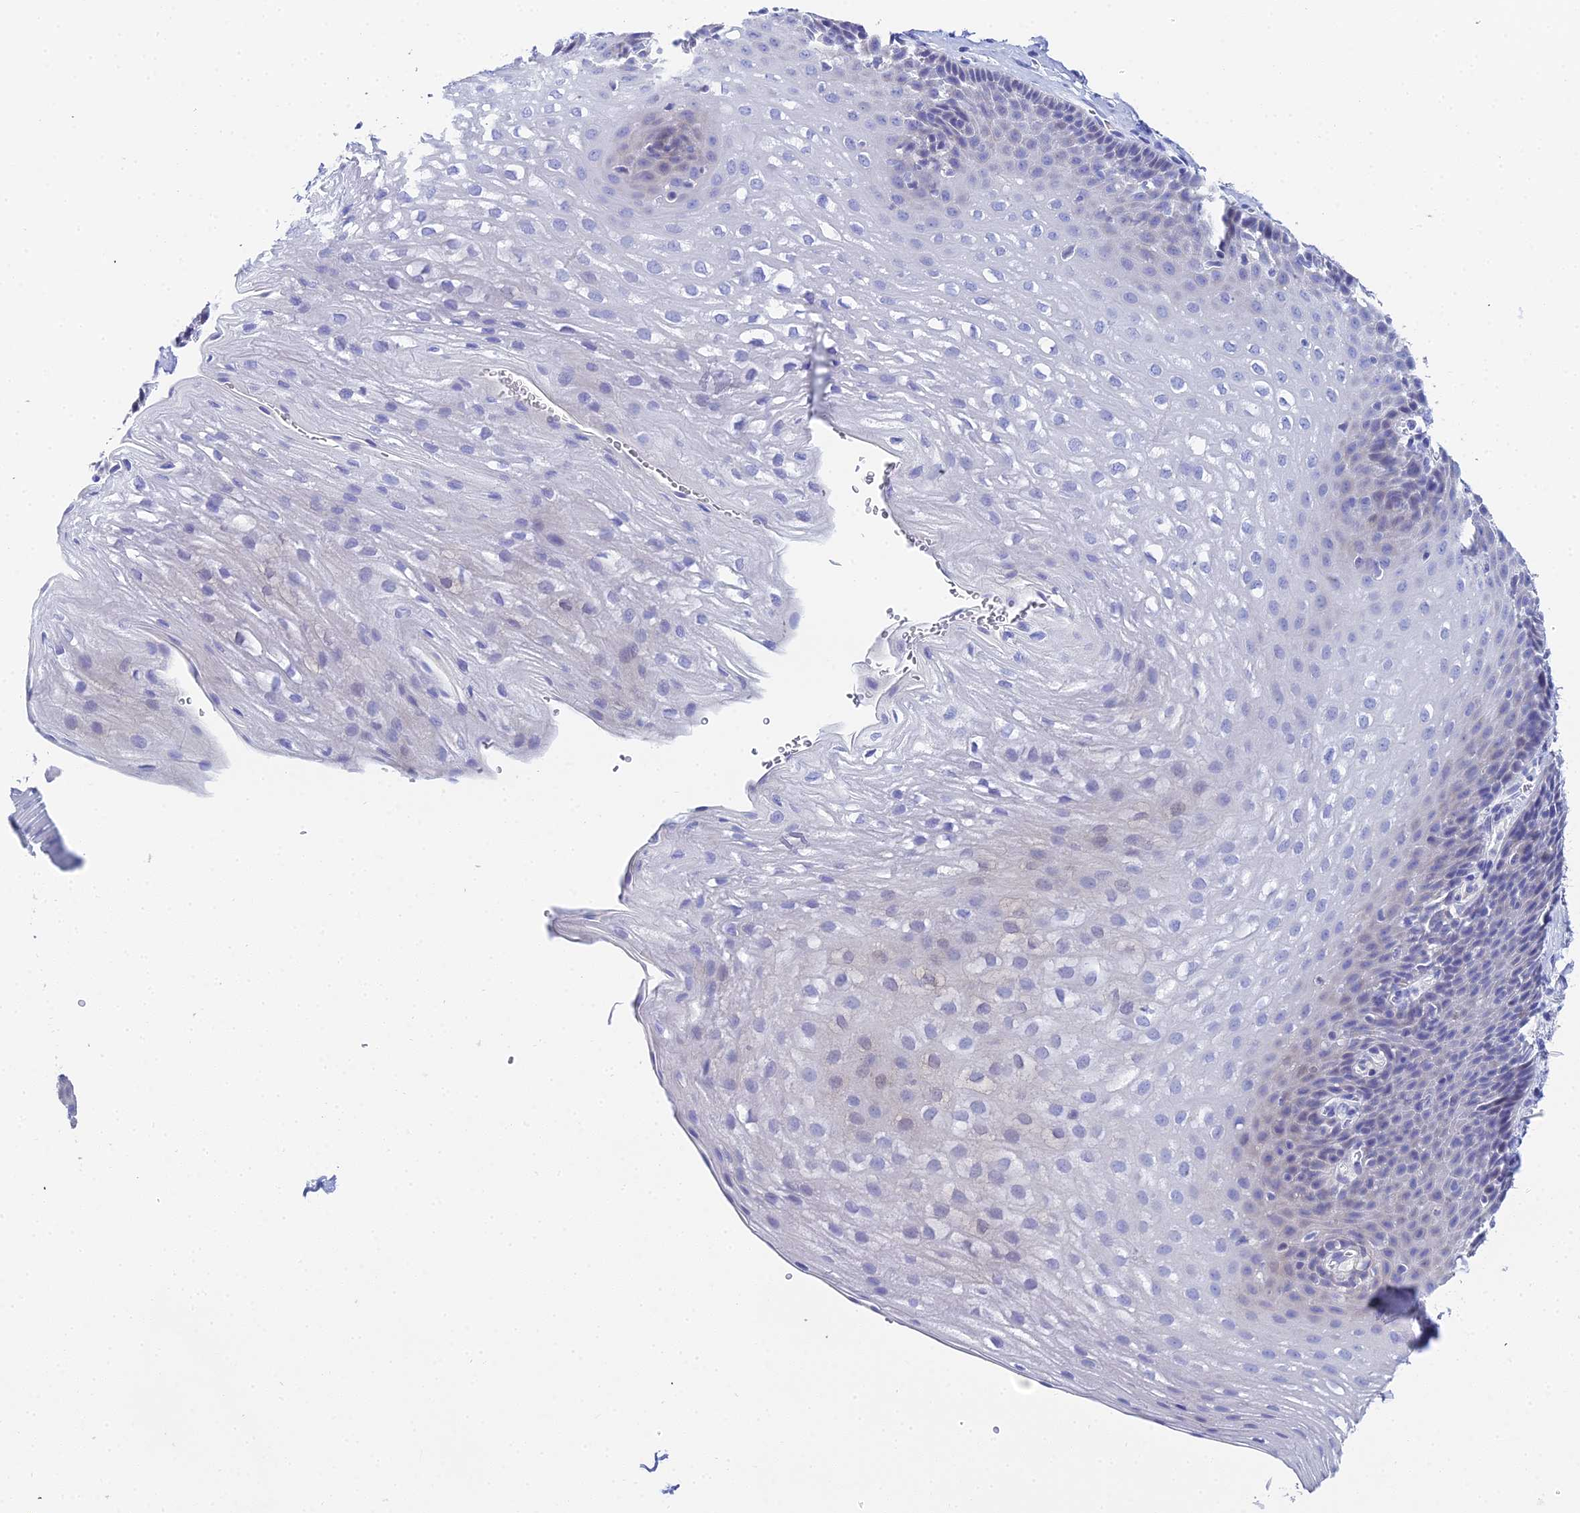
{"staining": {"intensity": "negative", "quantity": "none", "location": "none"}, "tissue": "esophagus", "cell_type": "Squamous epithelial cells", "image_type": "normal", "snomed": [{"axis": "morphology", "description": "Normal tissue, NOS"}, {"axis": "topography", "description": "Esophagus"}], "caption": "Photomicrograph shows no significant protein staining in squamous epithelial cells of normal esophagus.", "gene": "OCM2", "patient": {"sex": "female", "age": 66}}